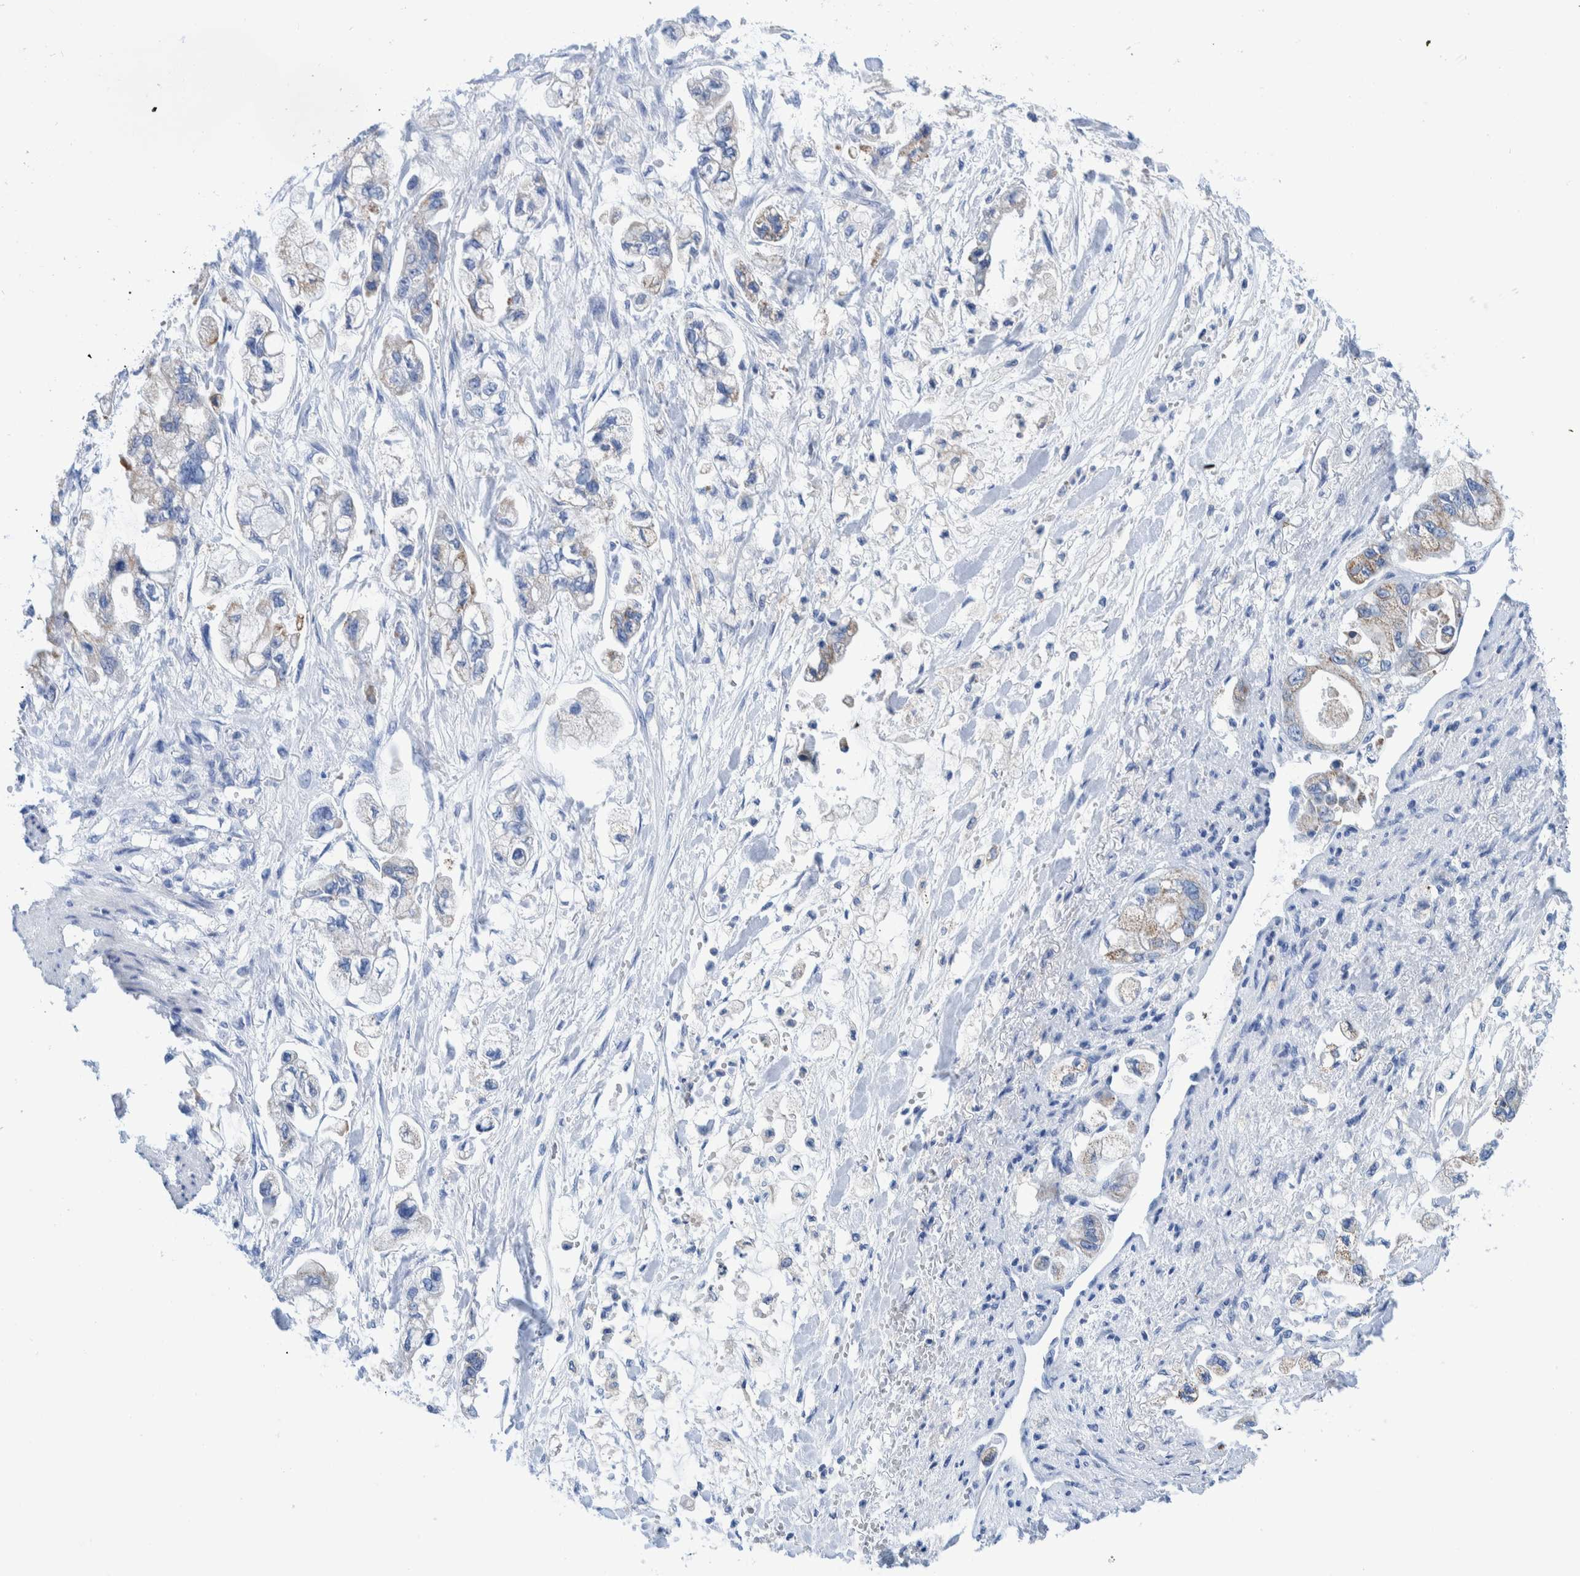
{"staining": {"intensity": "weak", "quantity": "<25%", "location": "cytoplasmic/membranous"}, "tissue": "stomach cancer", "cell_type": "Tumor cells", "image_type": "cancer", "snomed": [{"axis": "morphology", "description": "Normal tissue, NOS"}, {"axis": "morphology", "description": "Adenocarcinoma, NOS"}, {"axis": "topography", "description": "Stomach"}], "caption": "The immunohistochemistry histopathology image has no significant expression in tumor cells of adenocarcinoma (stomach) tissue.", "gene": "KRT14", "patient": {"sex": "male", "age": 62}}